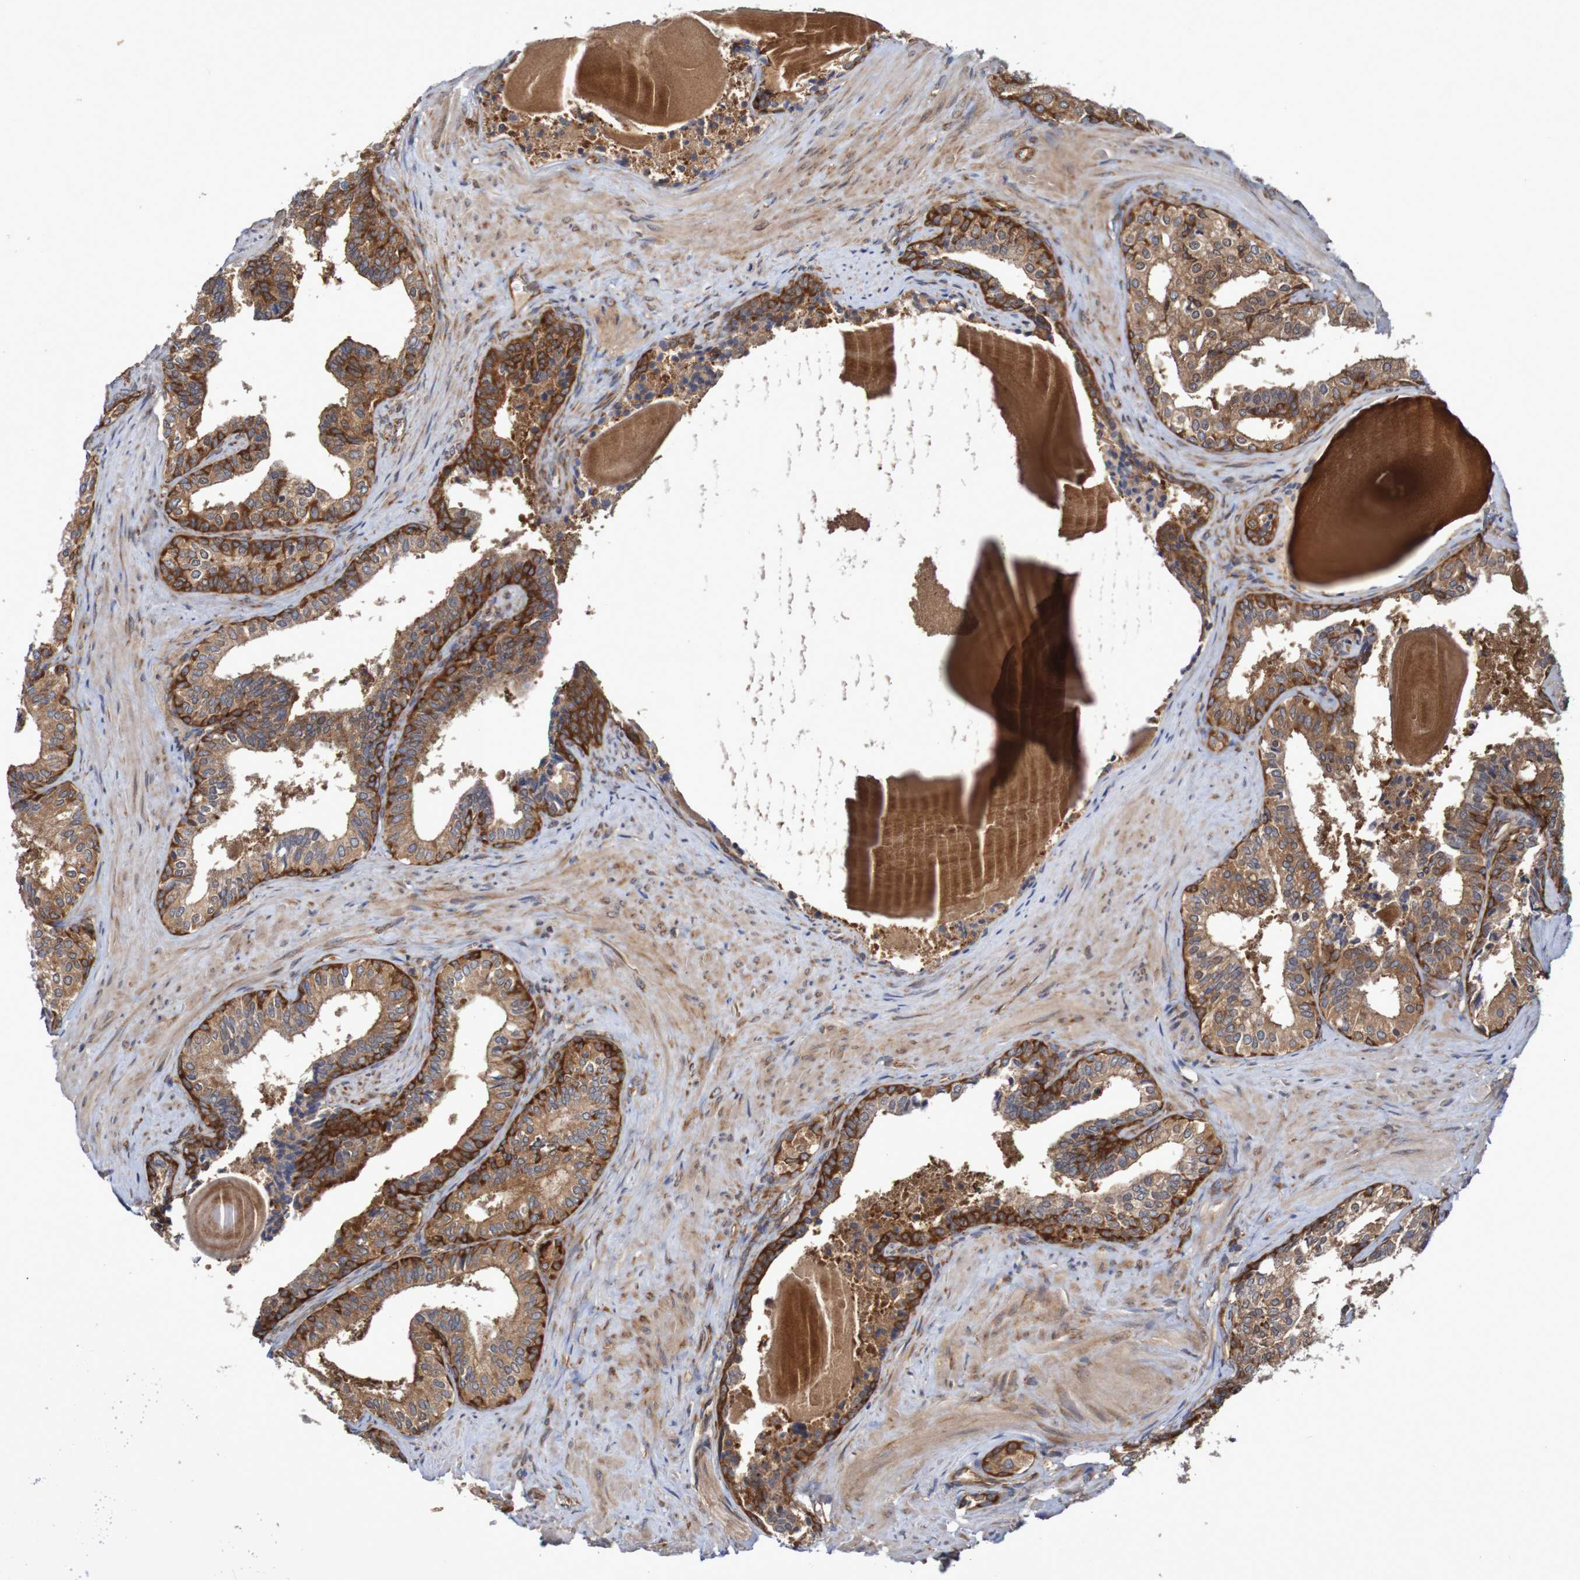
{"staining": {"intensity": "strong", "quantity": ">75%", "location": "cytoplasmic/membranous"}, "tissue": "prostate cancer", "cell_type": "Tumor cells", "image_type": "cancer", "snomed": [{"axis": "morphology", "description": "Adenocarcinoma, Low grade"}, {"axis": "topography", "description": "Prostate"}], "caption": "Protein expression by immunohistochemistry displays strong cytoplasmic/membranous positivity in approximately >75% of tumor cells in low-grade adenocarcinoma (prostate).", "gene": "LRRC47", "patient": {"sex": "male", "age": 60}}